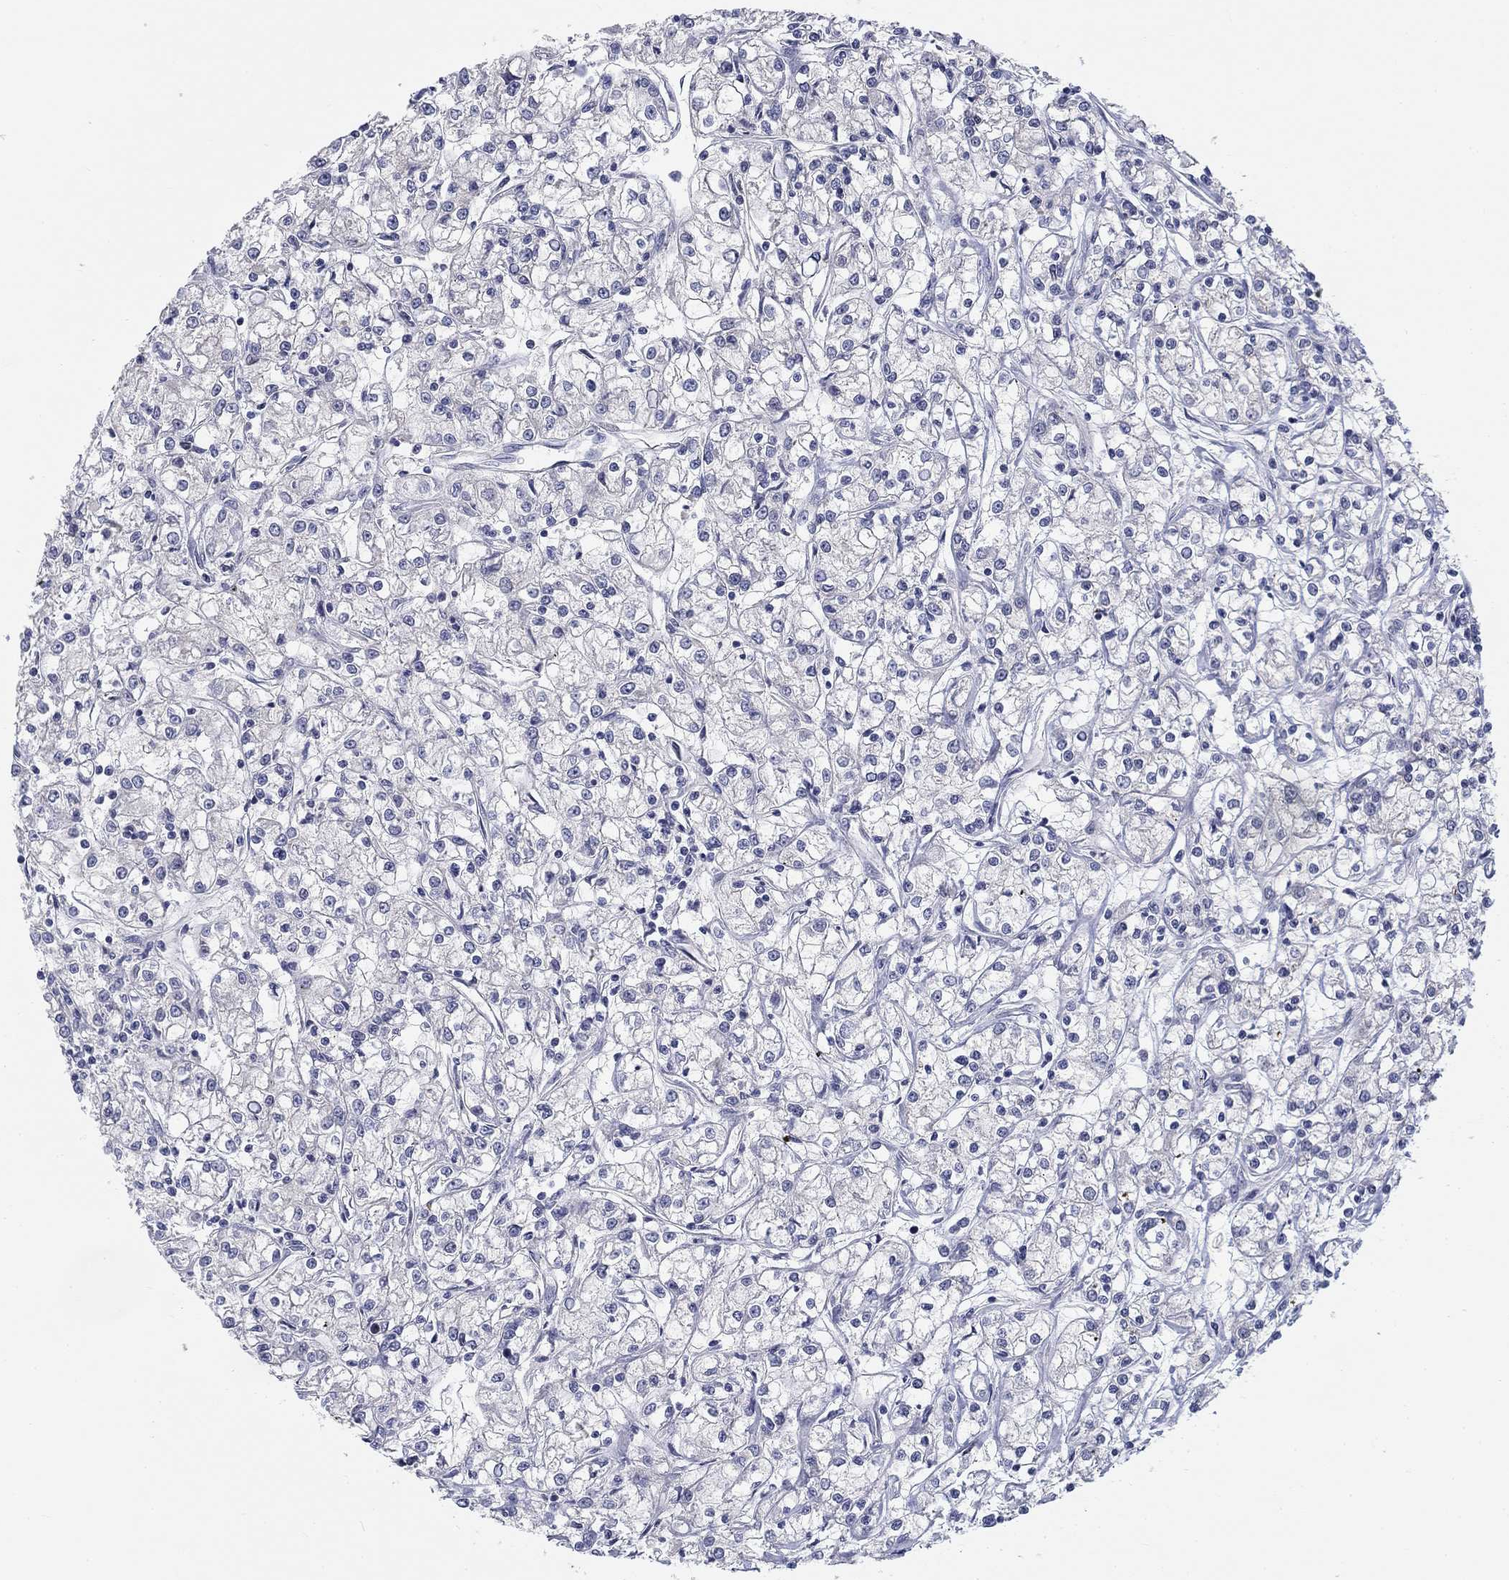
{"staining": {"intensity": "negative", "quantity": "none", "location": "none"}, "tissue": "renal cancer", "cell_type": "Tumor cells", "image_type": "cancer", "snomed": [{"axis": "morphology", "description": "Adenocarcinoma, NOS"}, {"axis": "topography", "description": "Kidney"}], "caption": "Renal adenocarcinoma stained for a protein using IHC demonstrates no positivity tumor cells.", "gene": "PRC1", "patient": {"sex": "female", "age": 59}}